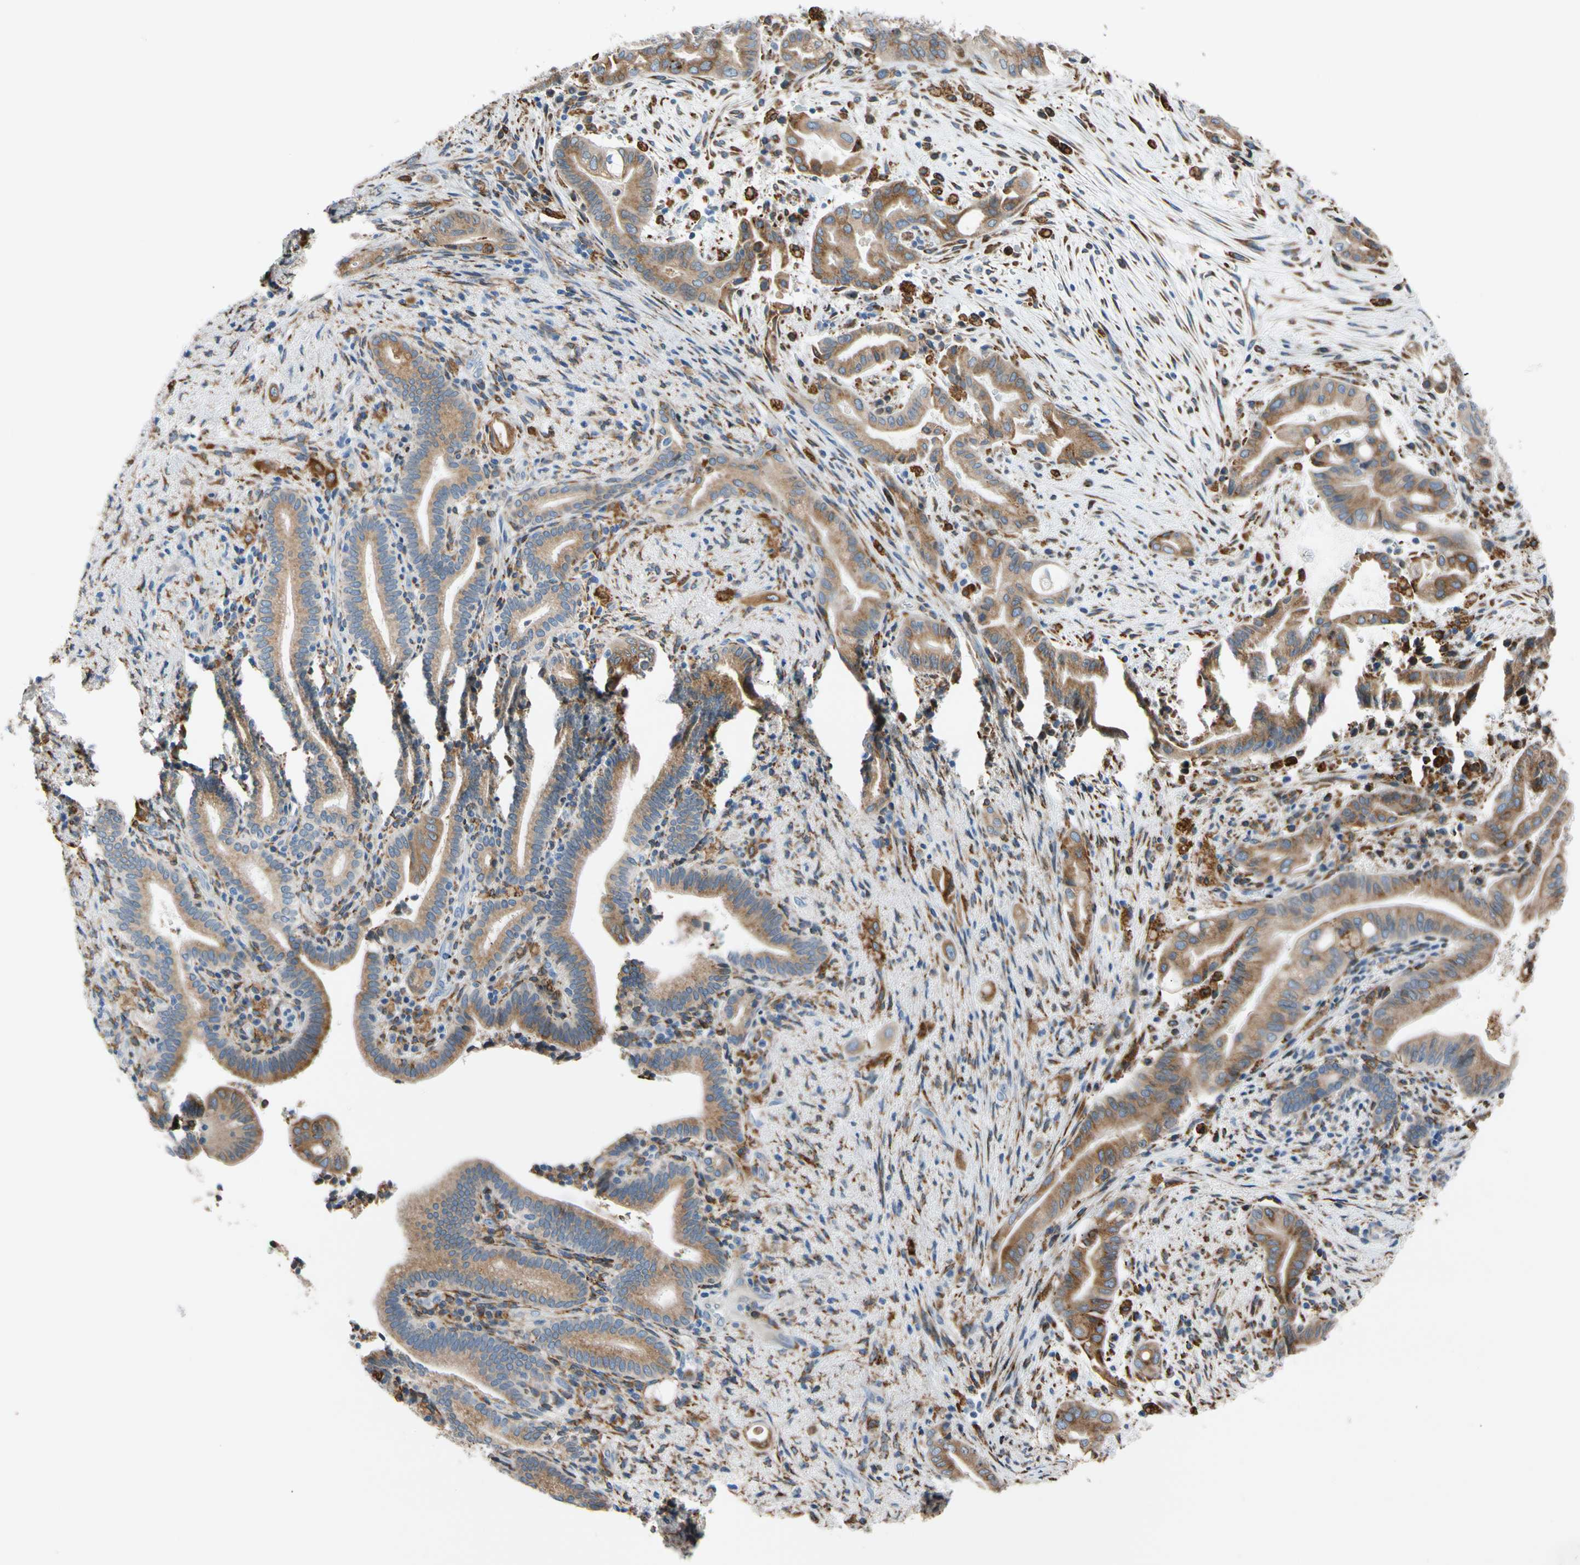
{"staining": {"intensity": "moderate", "quantity": ">75%", "location": "cytoplasmic/membranous"}, "tissue": "liver cancer", "cell_type": "Tumor cells", "image_type": "cancer", "snomed": [{"axis": "morphology", "description": "Cholangiocarcinoma"}, {"axis": "topography", "description": "Liver"}], "caption": "This is an image of IHC staining of cholangiocarcinoma (liver), which shows moderate staining in the cytoplasmic/membranous of tumor cells.", "gene": "LRPAP1", "patient": {"sex": "female", "age": 68}}